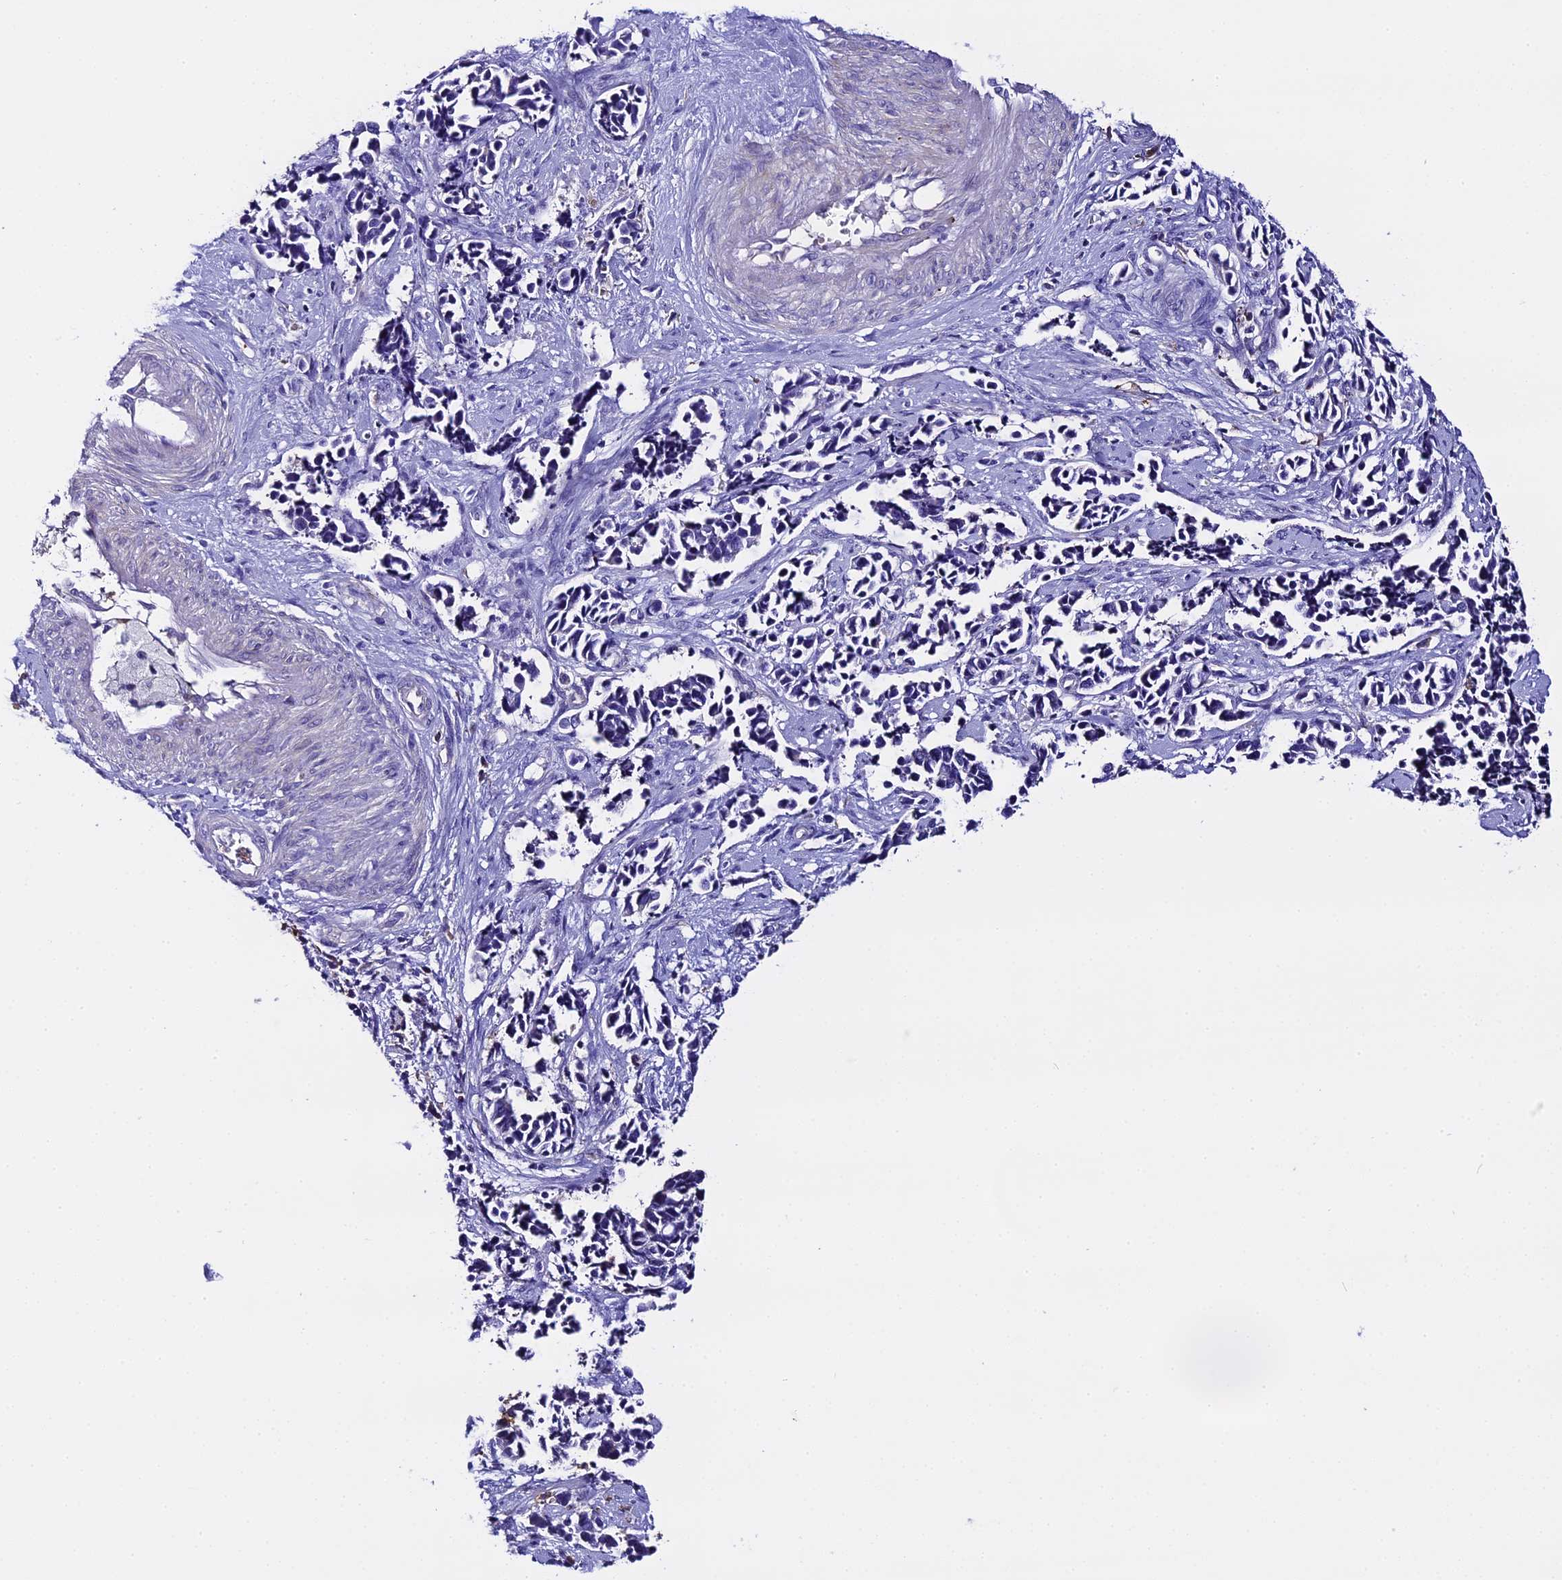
{"staining": {"intensity": "negative", "quantity": "none", "location": "none"}, "tissue": "cervical cancer", "cell_type": "Tumor cells", "image_type": "cancer", "snomed": [{"axis": "morphology", "description": "Normal tissue, NOS"}, {"axis": "morphology", "description": "Squamous cell carcinoma, NOS"}, {"axis": "topography", "description": "Cervix"}], "caption": "High power microscopy micrograph of an immunohistochemistry (IHC) micrograph of squamous cell carcinoma (cervical), revealing no significant expression in tumor cells. The staining is performed using DAB brown chromogen with nuclei counter-stained in using hematoxylin.", "gene": "NOD2", "patient": {"sex": "female", "age": 35}}